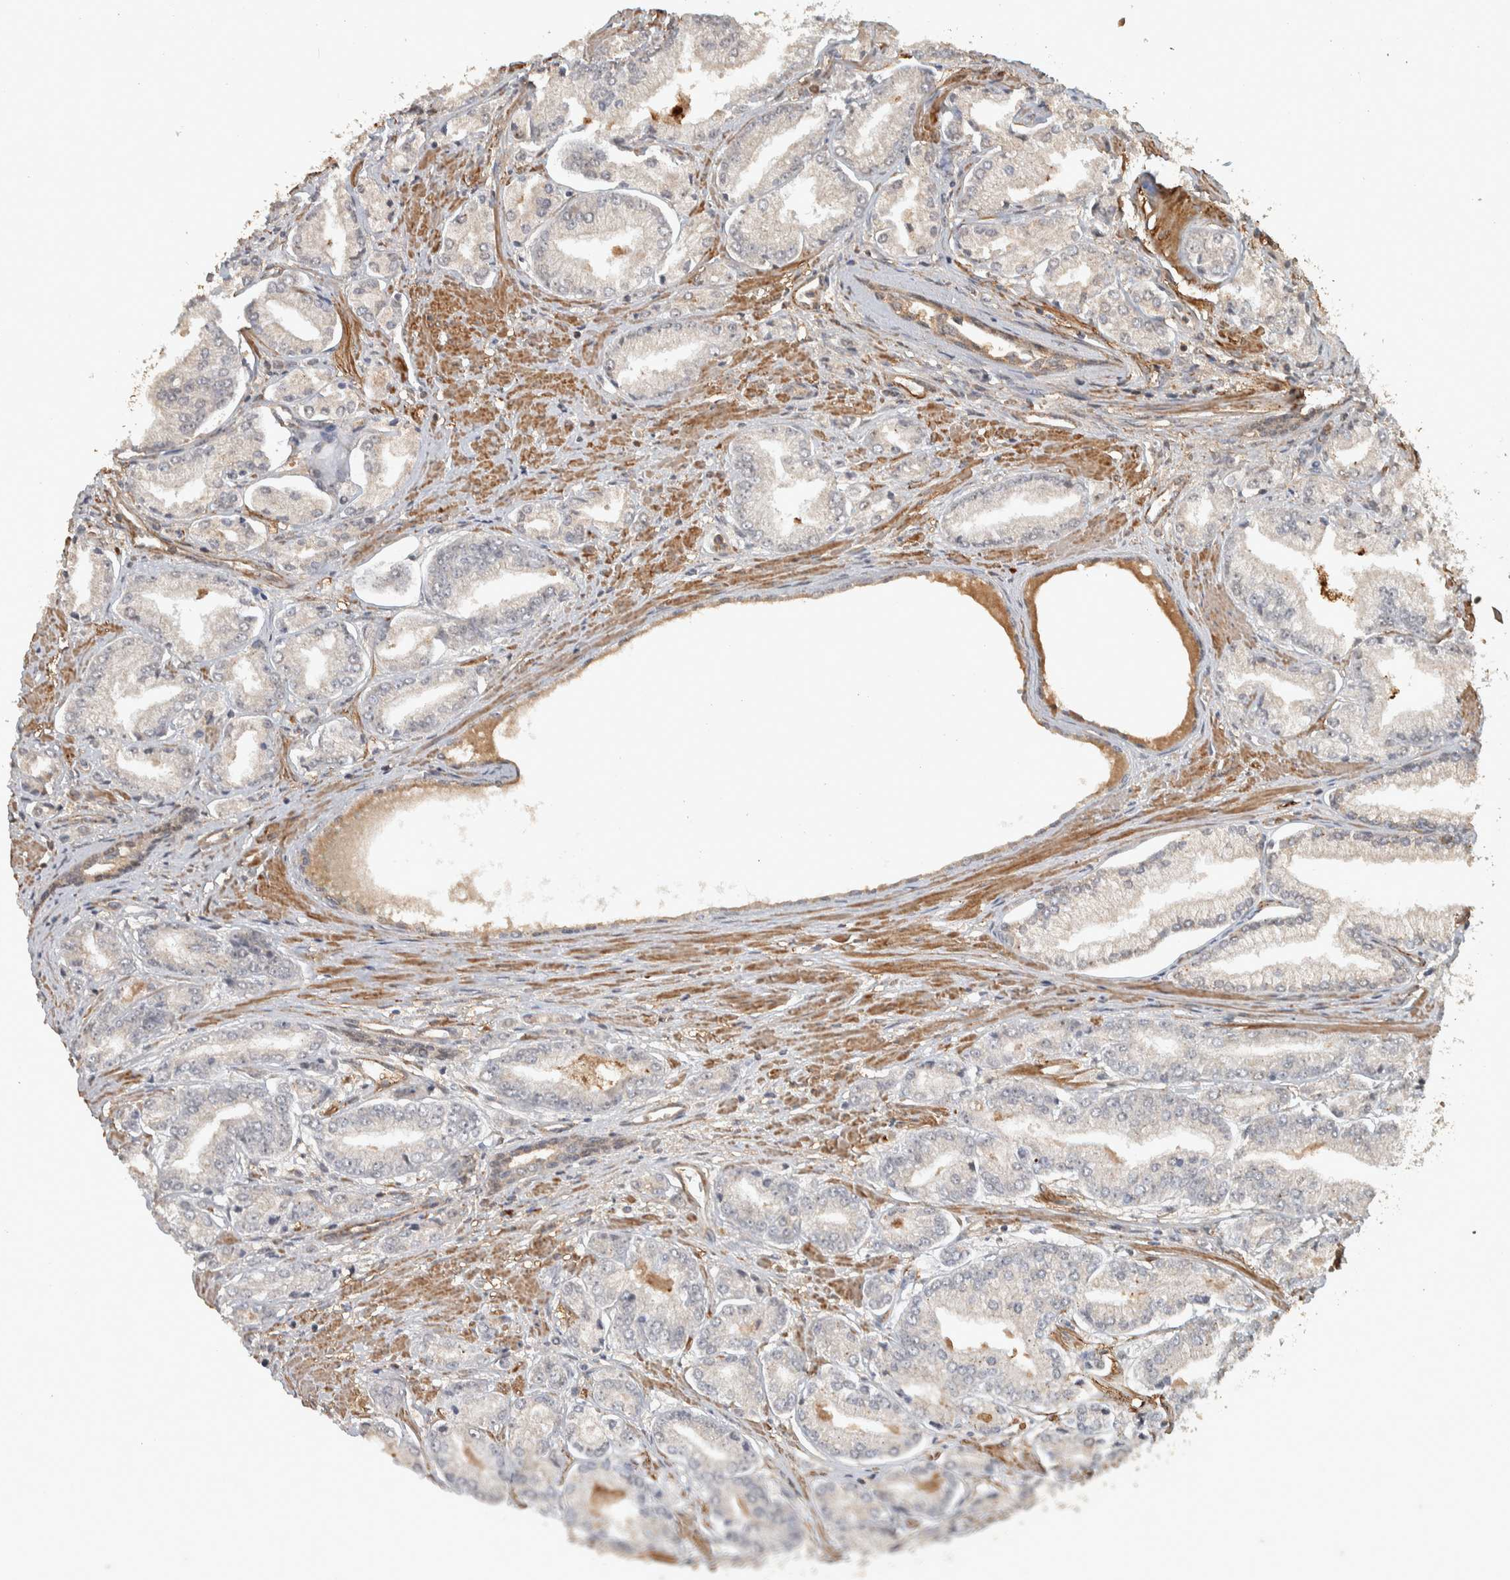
{"staining": {"intensity": "negative", "quantity": "none", "location": "none"}, "tissue": "prostate cancer", "cell_type": "Tumor cells", "image_type": "cancer", "snomed": [{"axis": "morphology", "description": "Adenocarcinoma, Low grade"}, {"axis": "topography", "description": "Prostate"}], "caption": "IHC of prostate cancer (low-grade adenocarcinoma) displays no expression in tumor cells. (DAB immunohistochemistry (IHC) visualized using brightfield microscopy, high magnification).", "gene": "SPHK1", "patient": {"sex": "male", "age": 52}}